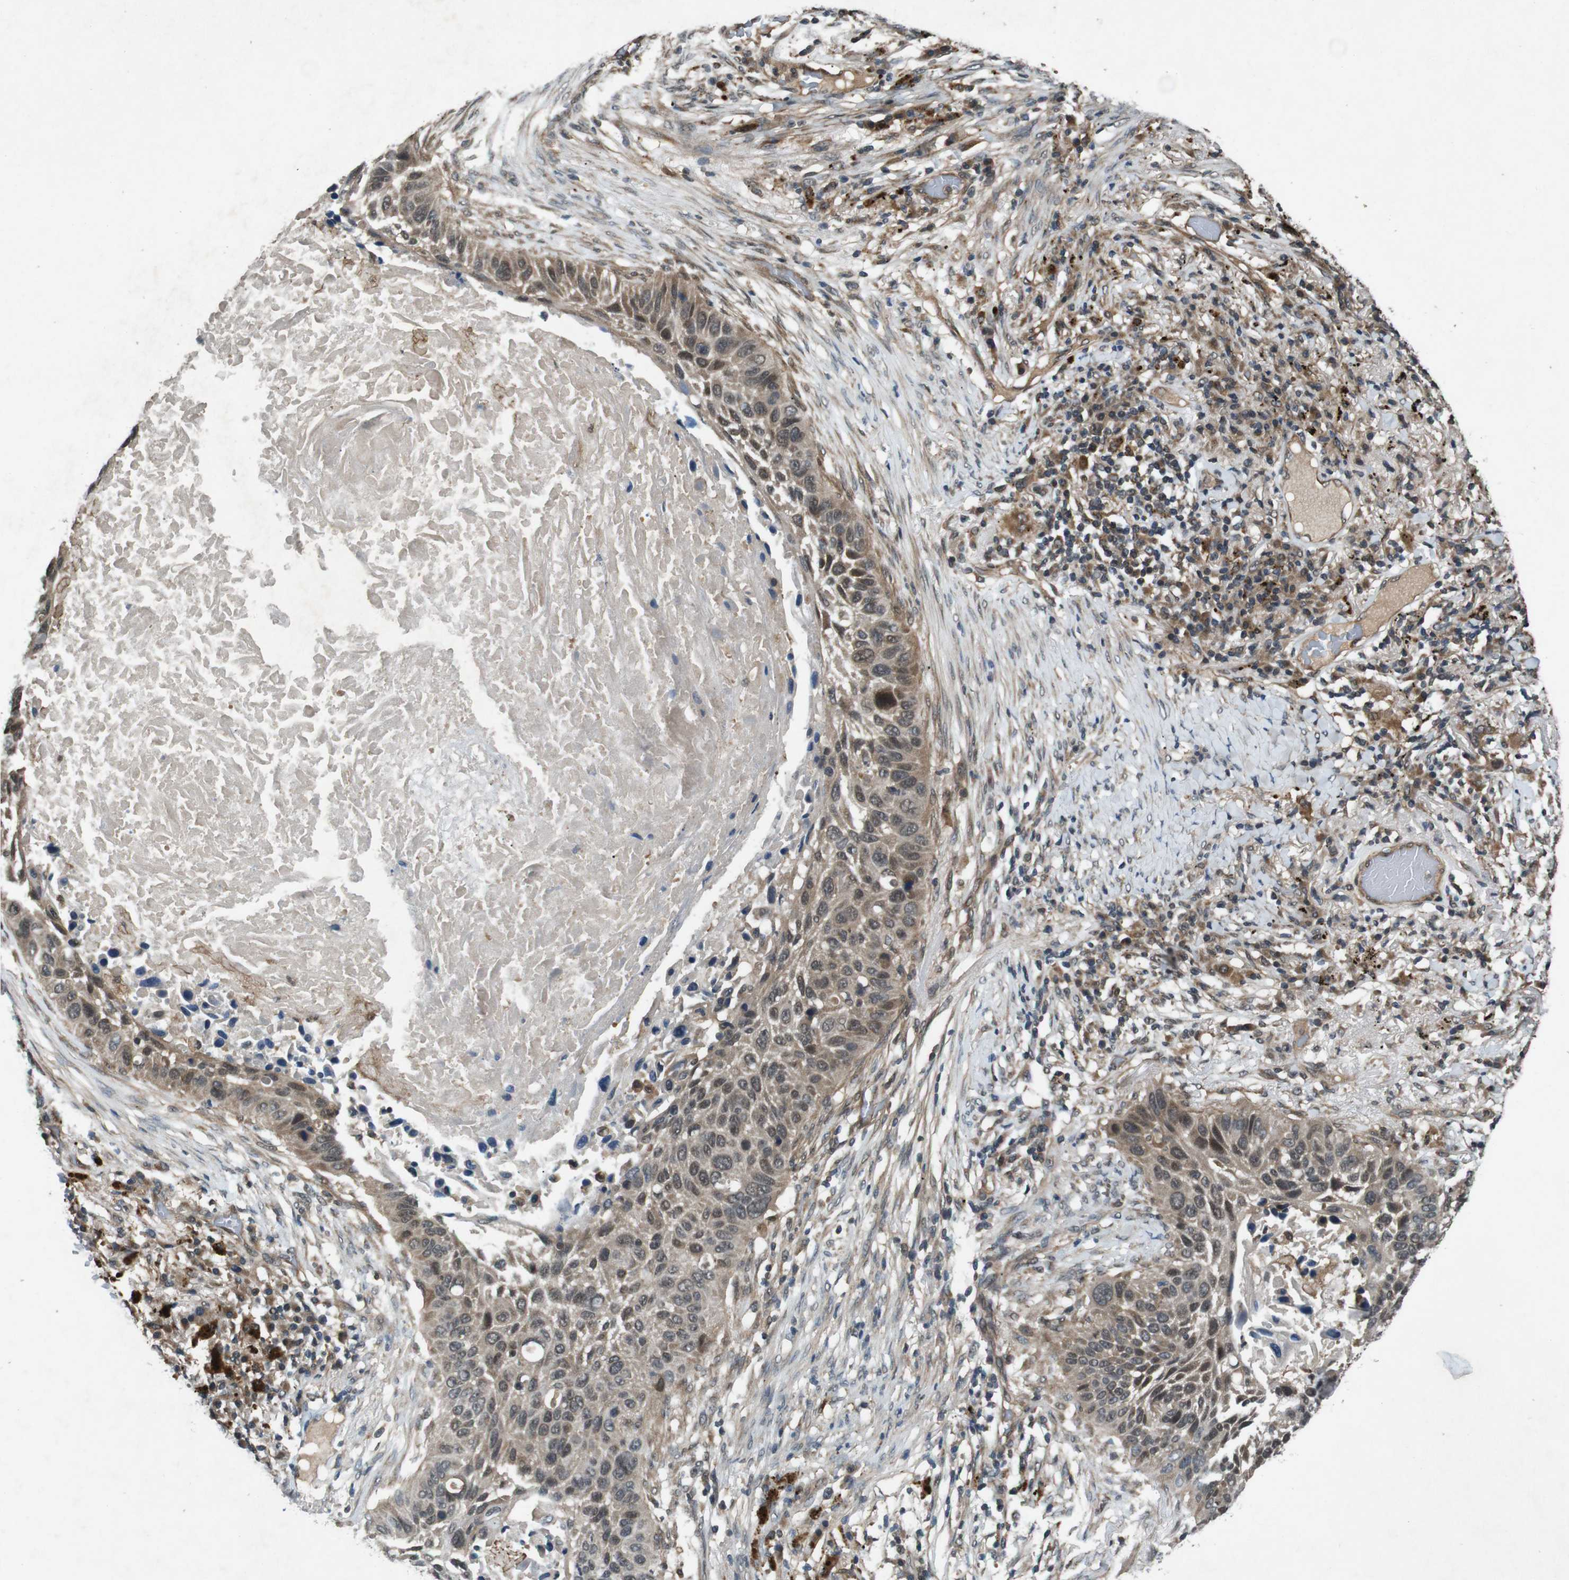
{"staining": {"intensity": "moderate", "quantity": ">75%", "location": "cytoplasmic/membranous,nuclear"}, "tissue": "lung cancer", "cell_type": "Tumor cells", "image_type": "cancer", "snomed": [{"axis": "morphology", "description": "Squamous cell carcinoma, NOS"}, {"axis": "topography", "description": "Lung"}], "caption": "Tumor cells reveal medium levels of moderate cytoplasmic/membranous and nuclear staining in about >75% of cells in human squamous cell carcinoma (lung).", "gene": "SOCS1", "patient": {"sex": "male", "age": 57}}